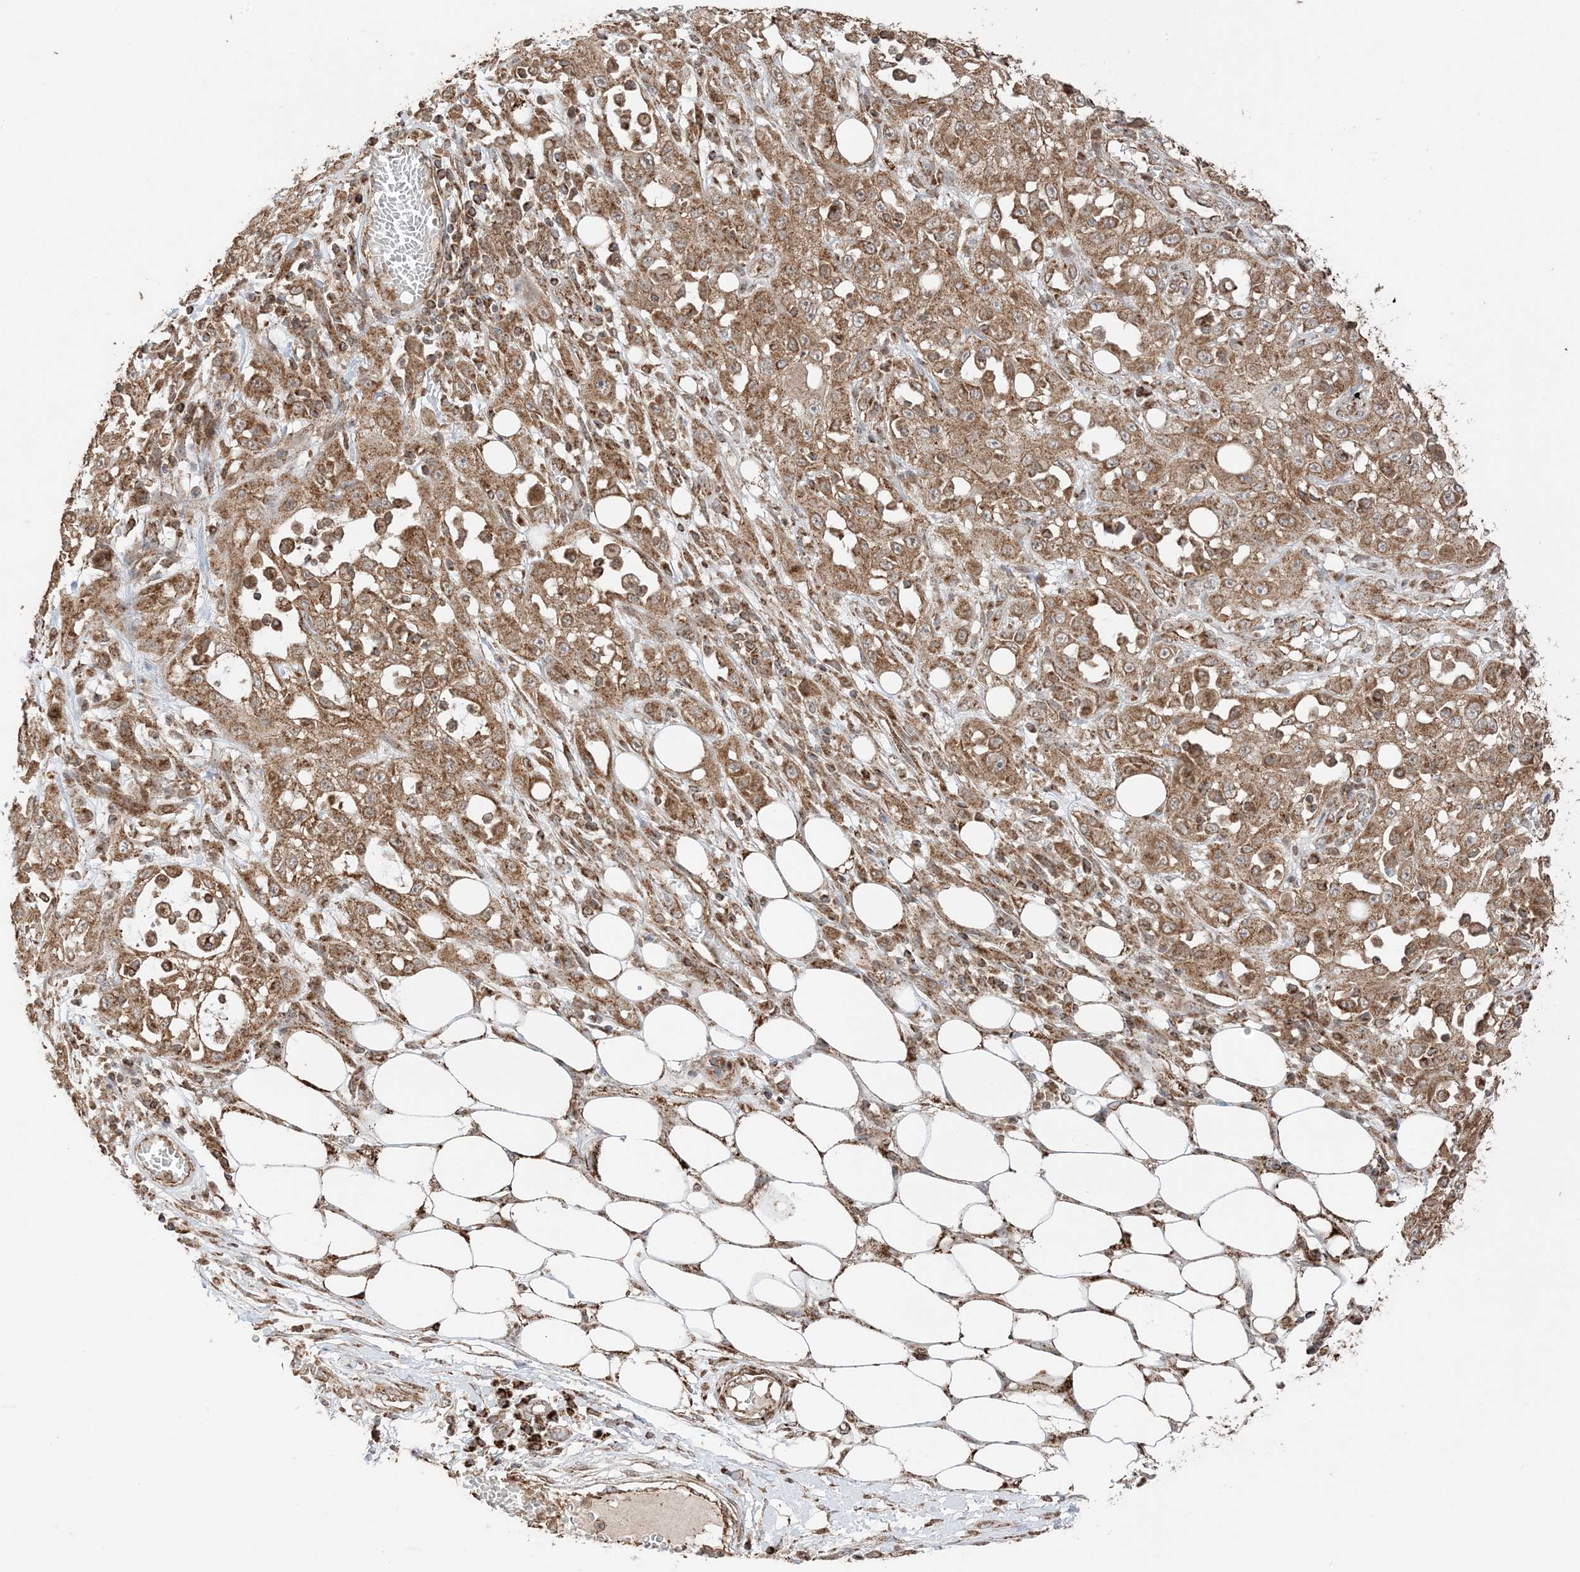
{"staining": {"intensity": "moderate", "quantity": ">75%", "location": "cytoplasmic/membranous"}, "tissue": "skin cancer", "cell_type": "Tumor cells", "image_type": "cancer", "snomed": [{"axis": "morphology", "description": "Squamous cell carcinoma, NOS"}, {"axis": "morphology", "description": "Squamous cell carcinoma, metastatic, NOS"}, {"axis": "topography", "description": "Skin"}, {"axis": "topography", "description": "Lymph node"}], "caption": "Immunohistochemical staining of skin cancer (metastatic squamous cell carcinoma) shows medium levels of moderate cytoplasmic/membranous expression in approximately >75% of tumor cells. The protein is shown in brown color, while the nuclei are stained blue.", "gene": "N4BP3", "patient": {"sex": "male", "age": 75}}